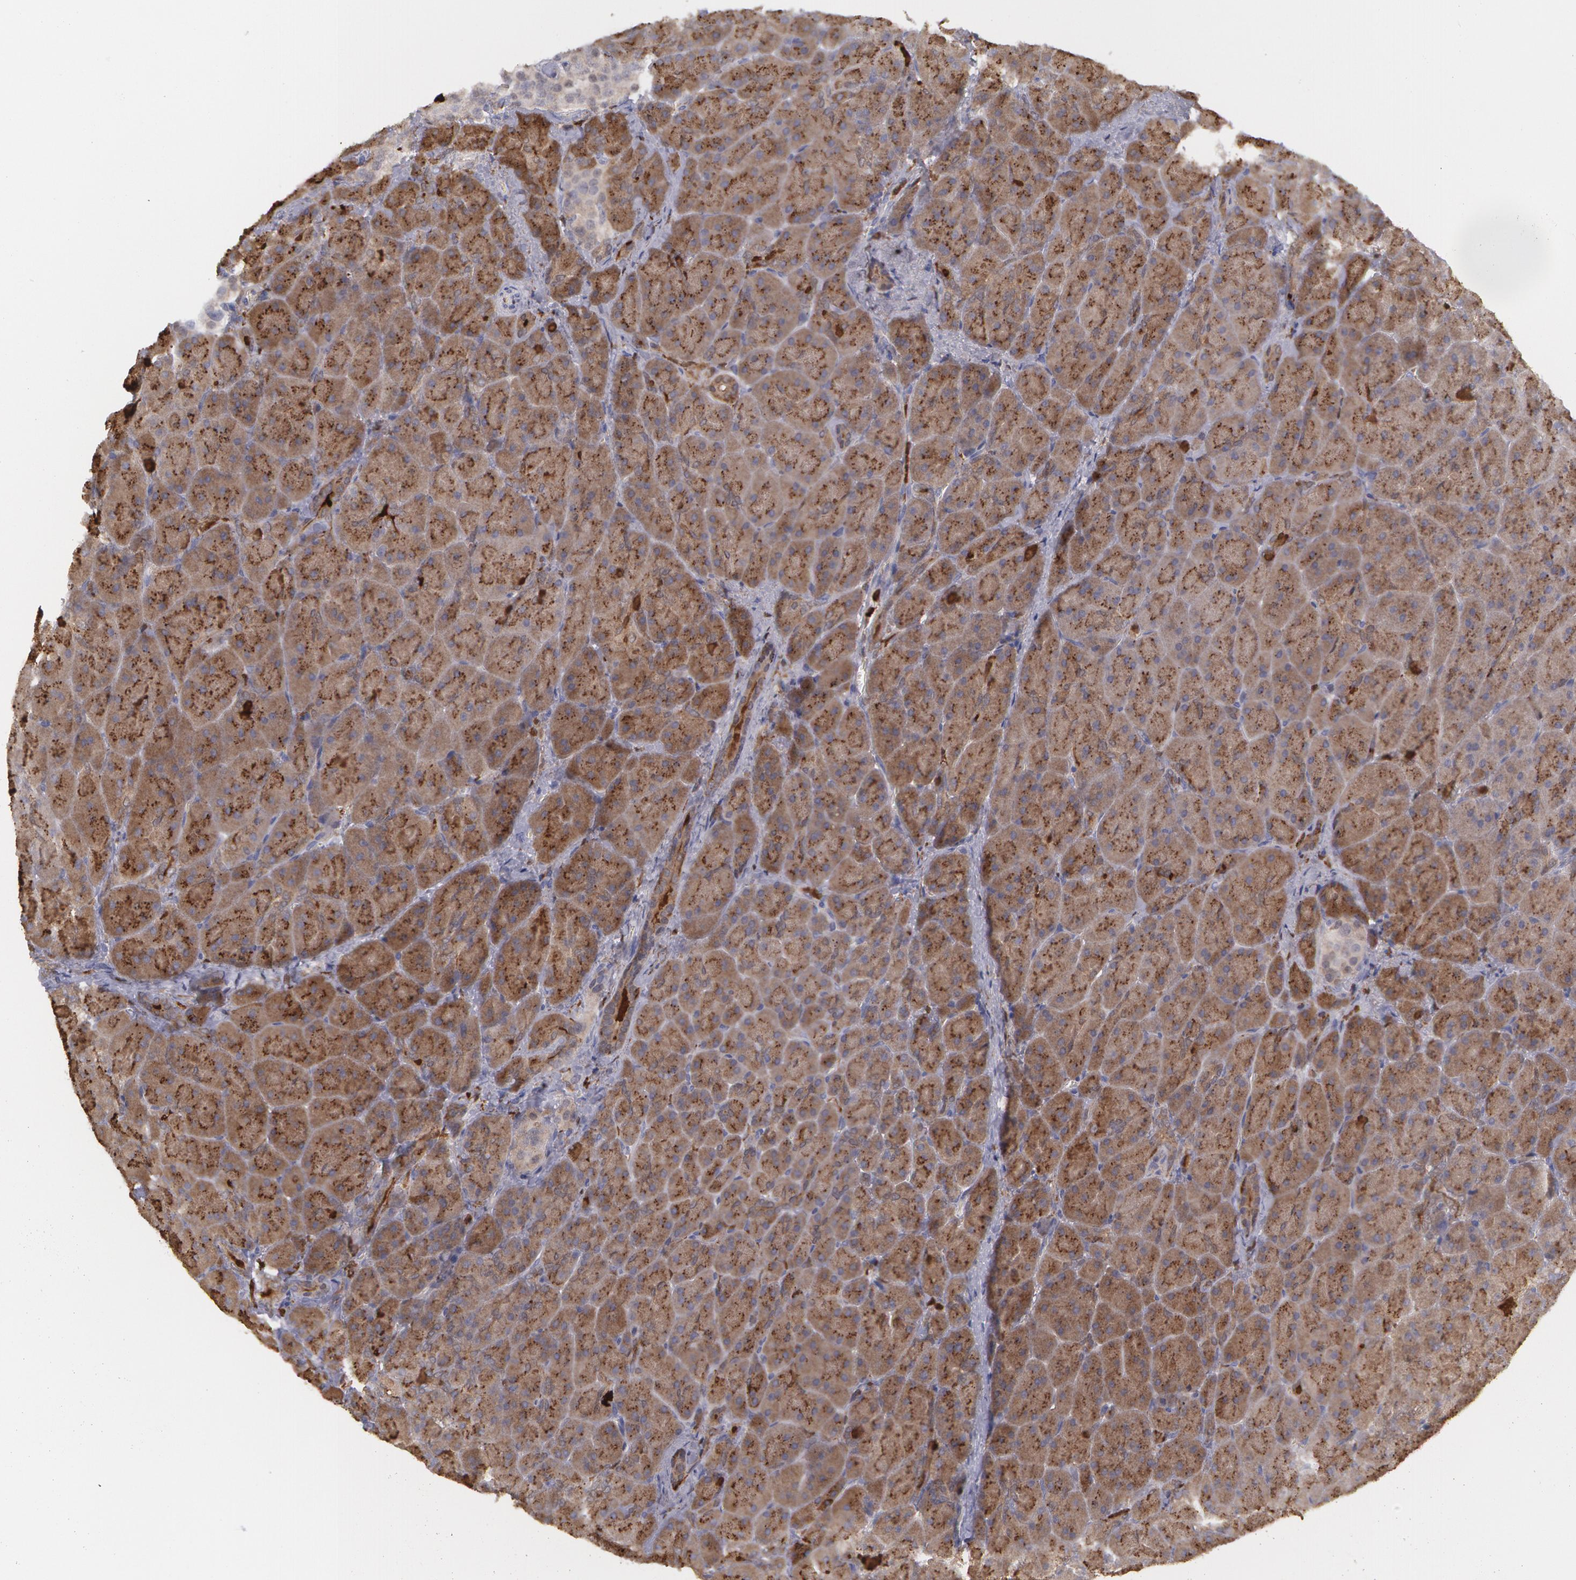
{"staining": {"intensity": "moderate", "quantity": ">75%", "location": "cytoplasmic/membranous"}, "tissue": "pancreas", "cell_type": "Exocrine glandular cells", "image_type": "normal", "snomed": [{"axis": "morphology", "description": "Normal tissue, NOS"}, {"axis": "topography", "description": "Pancreas"}], "caption": "High-magnification brightfield microscopy of benign pancreas stained with DAB (brown) and counterstained with hematoxylin (blue). exocrine glandular cells exhibit moderate cytoplasmic/membranous positivity is present in about>75% of cells. The protein of interest is stained brown, and the nuclei are stained in blue (DAB IHC with brightfield microscopy, high magnification).", "gene": "SYK", "patient": {"sex": "male", "age": 66}}